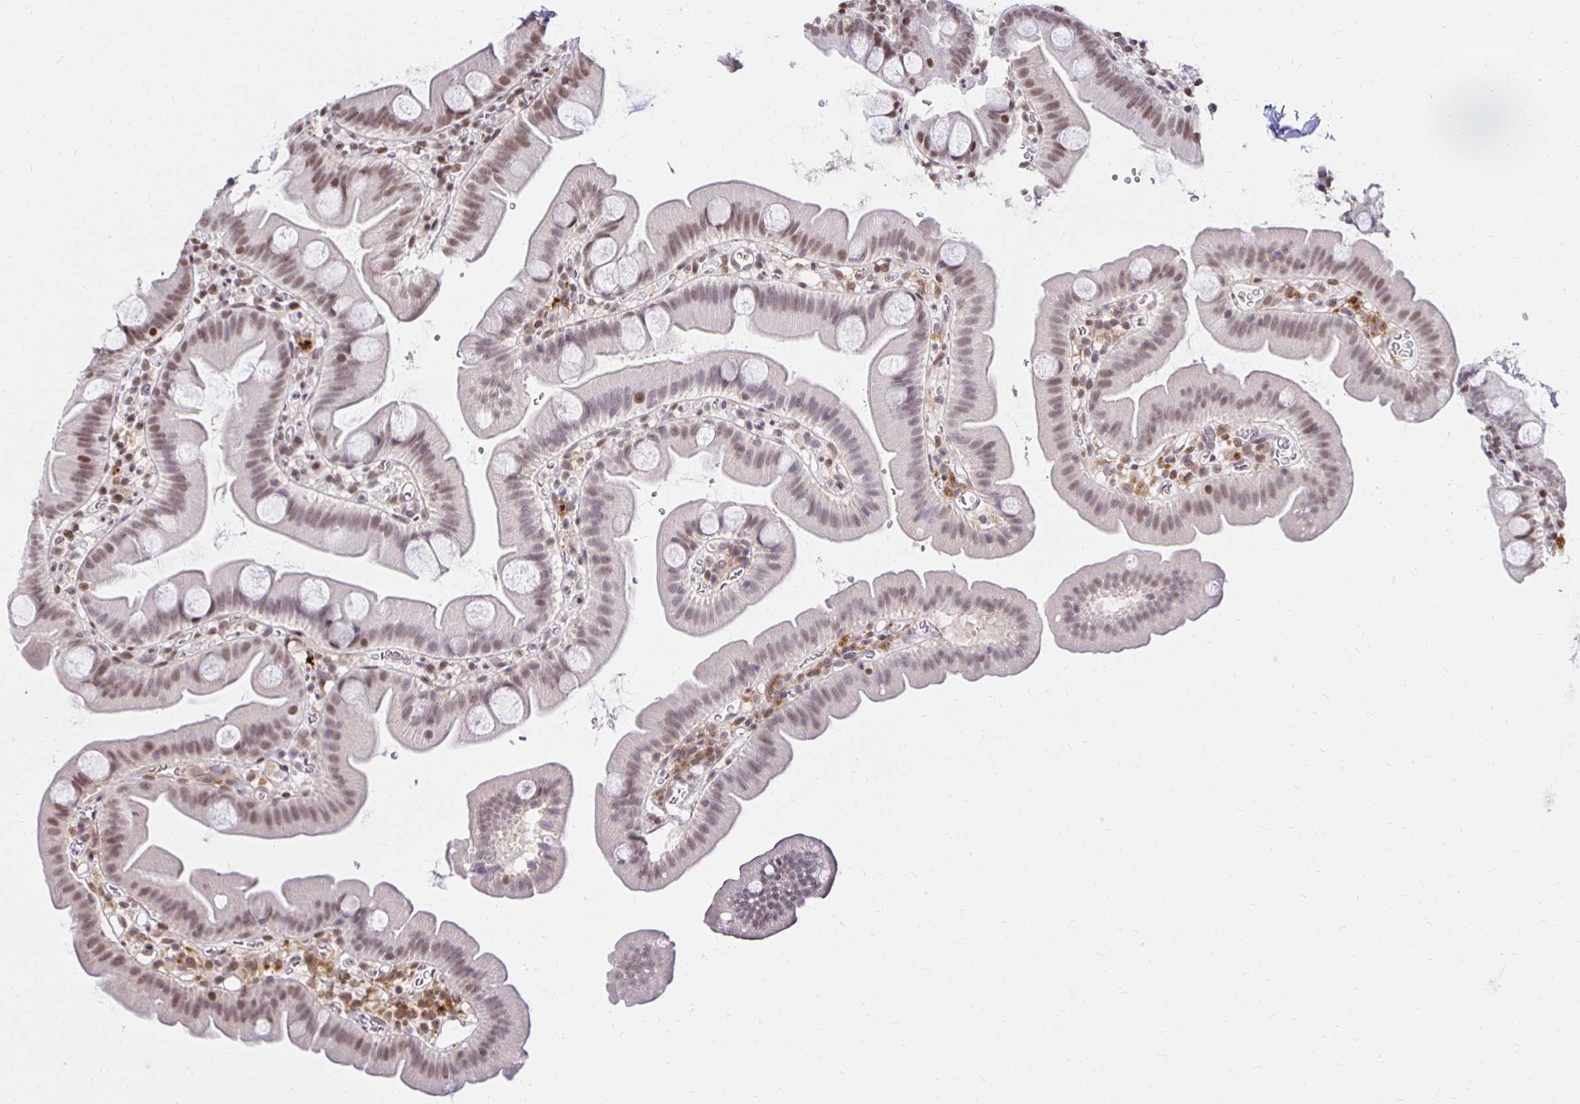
{"staining": {"intensity": "moderate", "quantity": "25%-75%", "location": "nuclear"}, "tissue": "small intestine", "cell_type": "Glandular cells", "image_type": "normal", "snomed": [{"axis": "morphology", "description": "Normal tissue, NOS"}, {"axis": "topography", "description": "Small intestine"}], "caption": "Immunohistochemistry (DAB (3,3'-diaminobenzidine)) staining of unremarkable human small intestine exhibits moderate nuclear protein expression in about 25%-75% of glandular cells.", "gene": "ZNF579", "patient": {"sex": "female", "age": 68}}